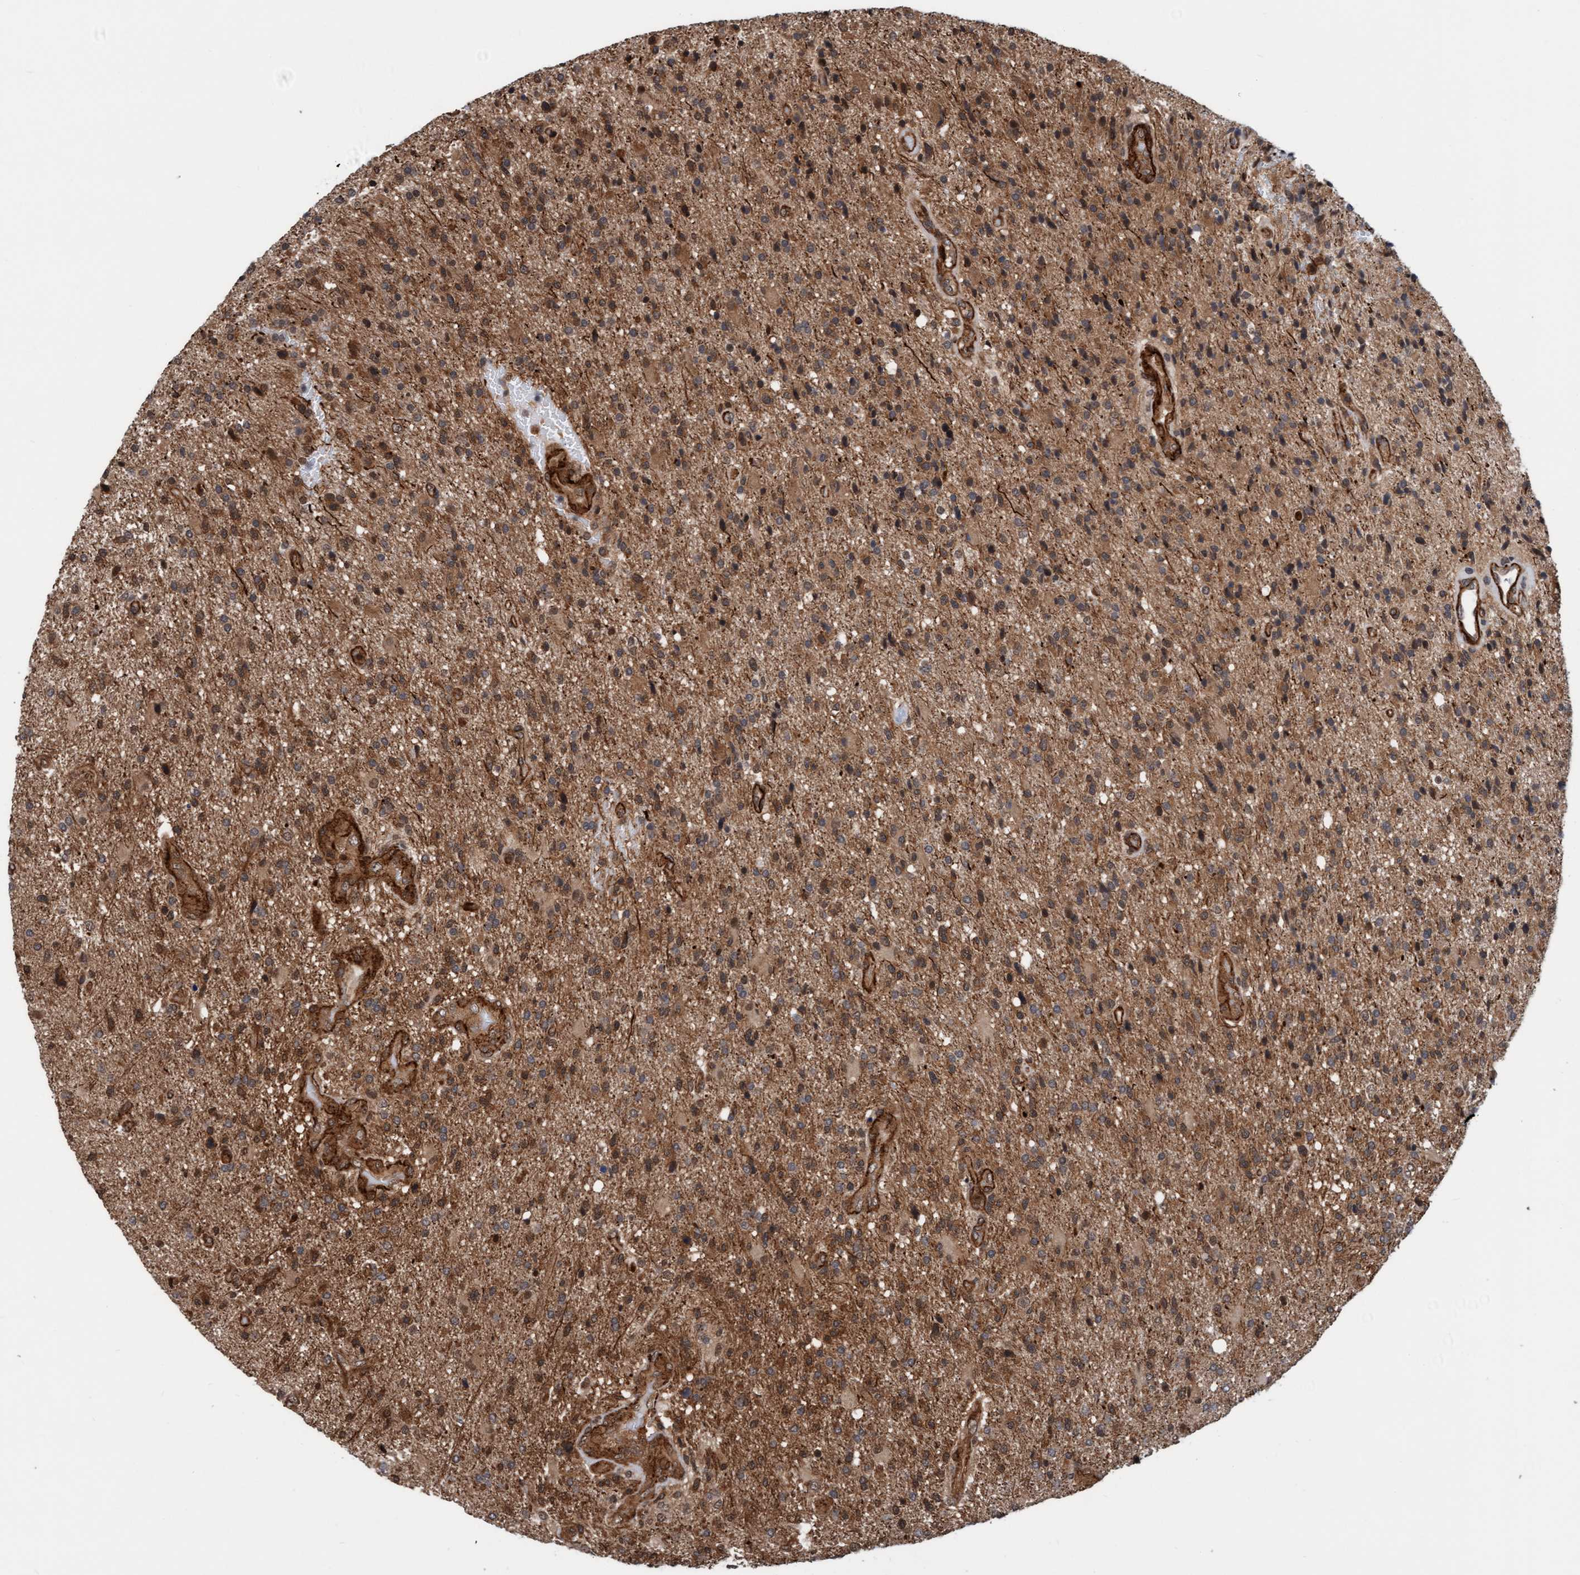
{"staining": {"intensity": "moderate", "quantity": ">75%", "location": "cytoplasmic/membranous"}, "tissue": "glioma", "cell_type": "Tumor cells", "image_type": "cancer", "snomed": [{"axis": "morphology", "description": "Glioma, malignant, High grade"}, {"axis": "topography", "description": "Brain"}], "caption": "Tumor cells display moderate cytoplasmic/membranous staining in about >75% of cells in glioma.", "gene": "STXBP4", "patient": {"sex": "male", "age": 72}}